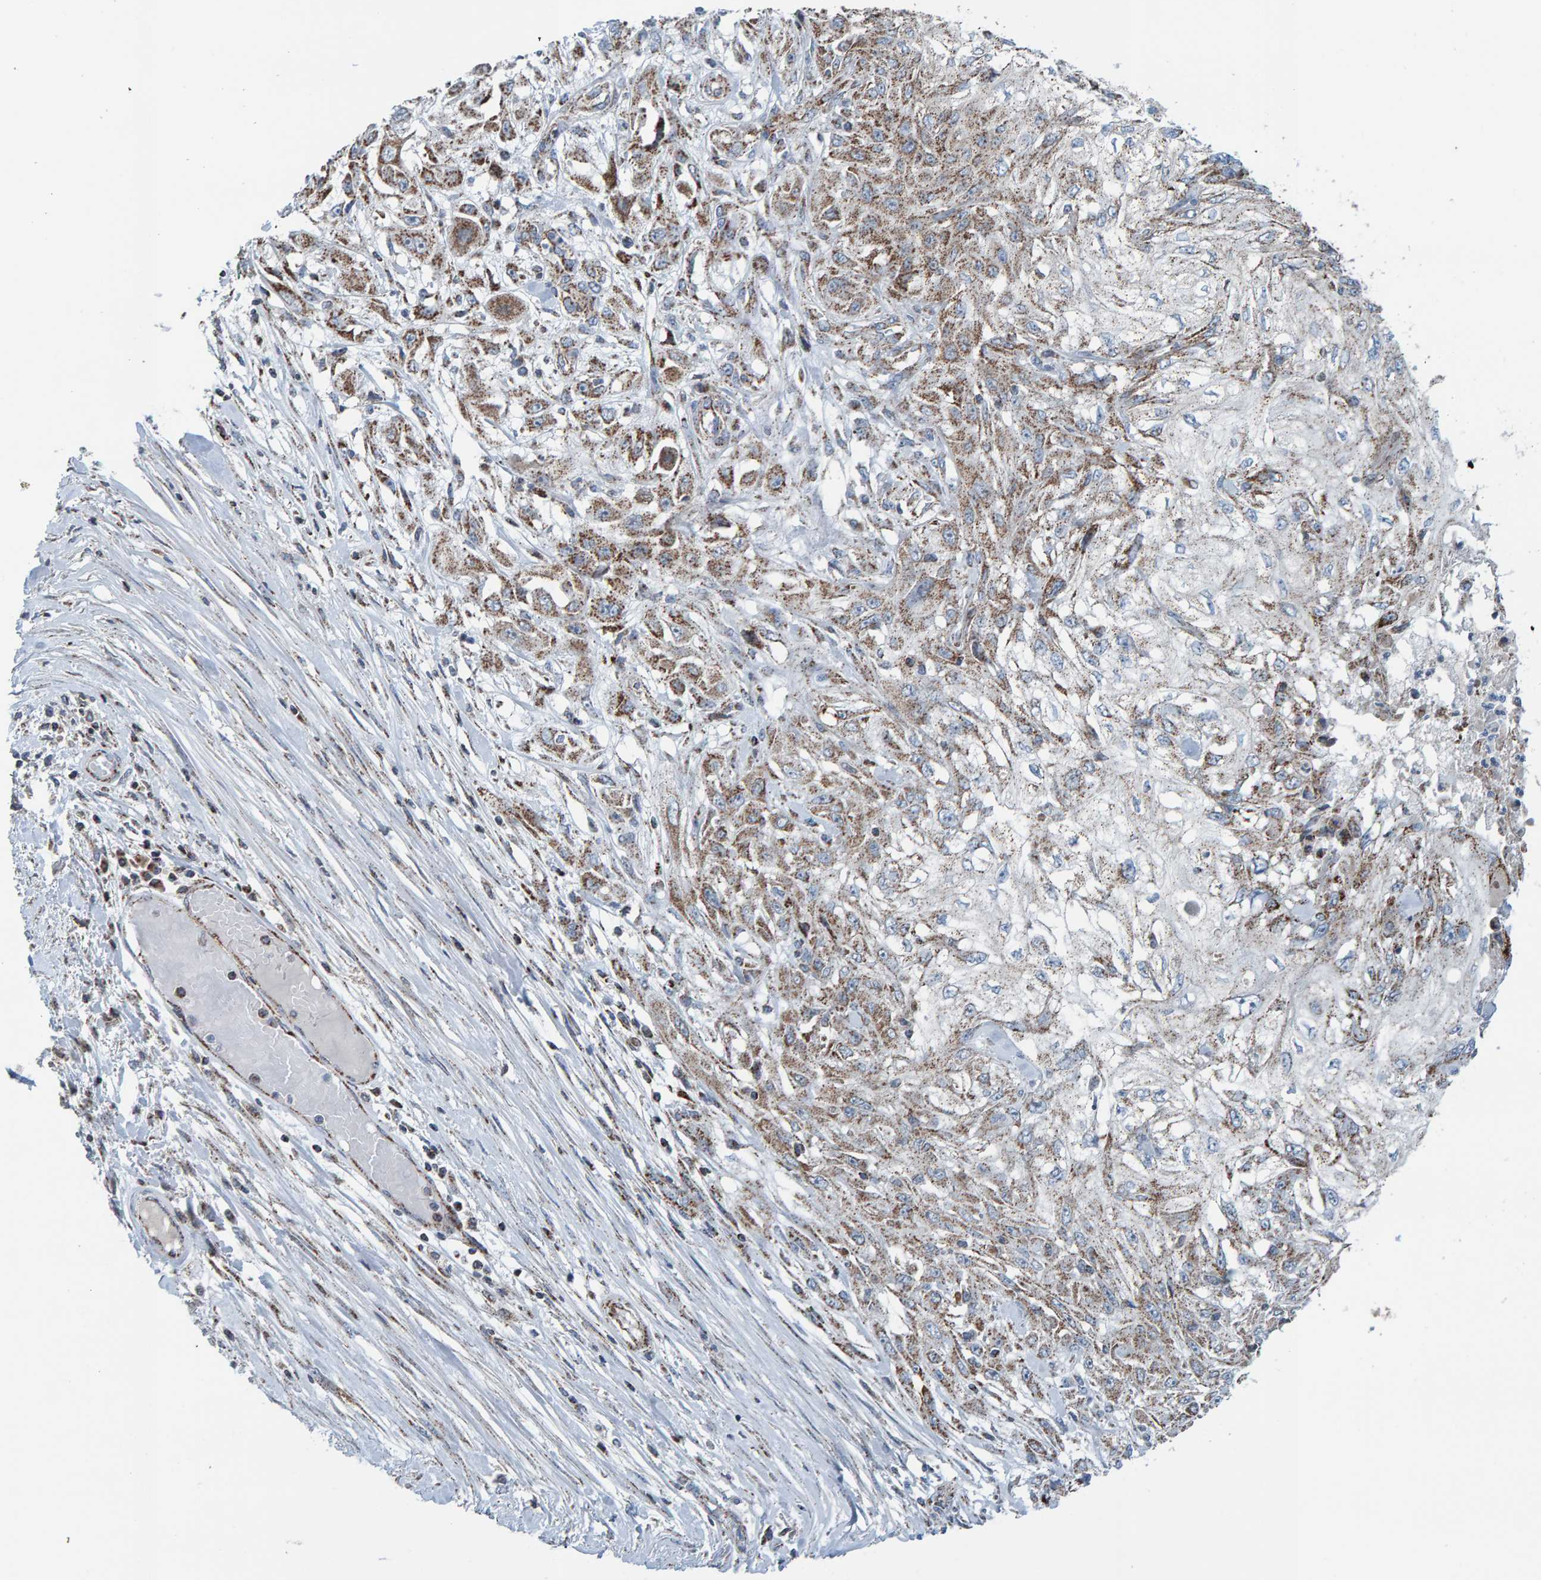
{"staining": {"intensity": "moderate", "quantity": "25%-75%", "location": "cytoplasmic/membranous"}, "tissue": "skin cancer", "cell_type": "Tumor cells", "image_type": "cancer", "snomed": [{"axis": "morphology", "description": "Squamous cell carcinoma, NOS"}, {"axis": "morphology", "description": "Squamous cell carcinoma, metastatic, NOS"}, {"axis": "topography", "description": "Skin"}, {"axis": "topography", "description": "Lymph node"}], "caption": "This photomicrograph displays immunohistochemistry (IHC) staining of human metastatic squamous cell carcinoma (skin), with medium moderate cytoplasmic/membranous staining in about 25%-75% of tumor cells.", "gene": "ZNF48", "patient": {"sex": "male", "age": 75}}